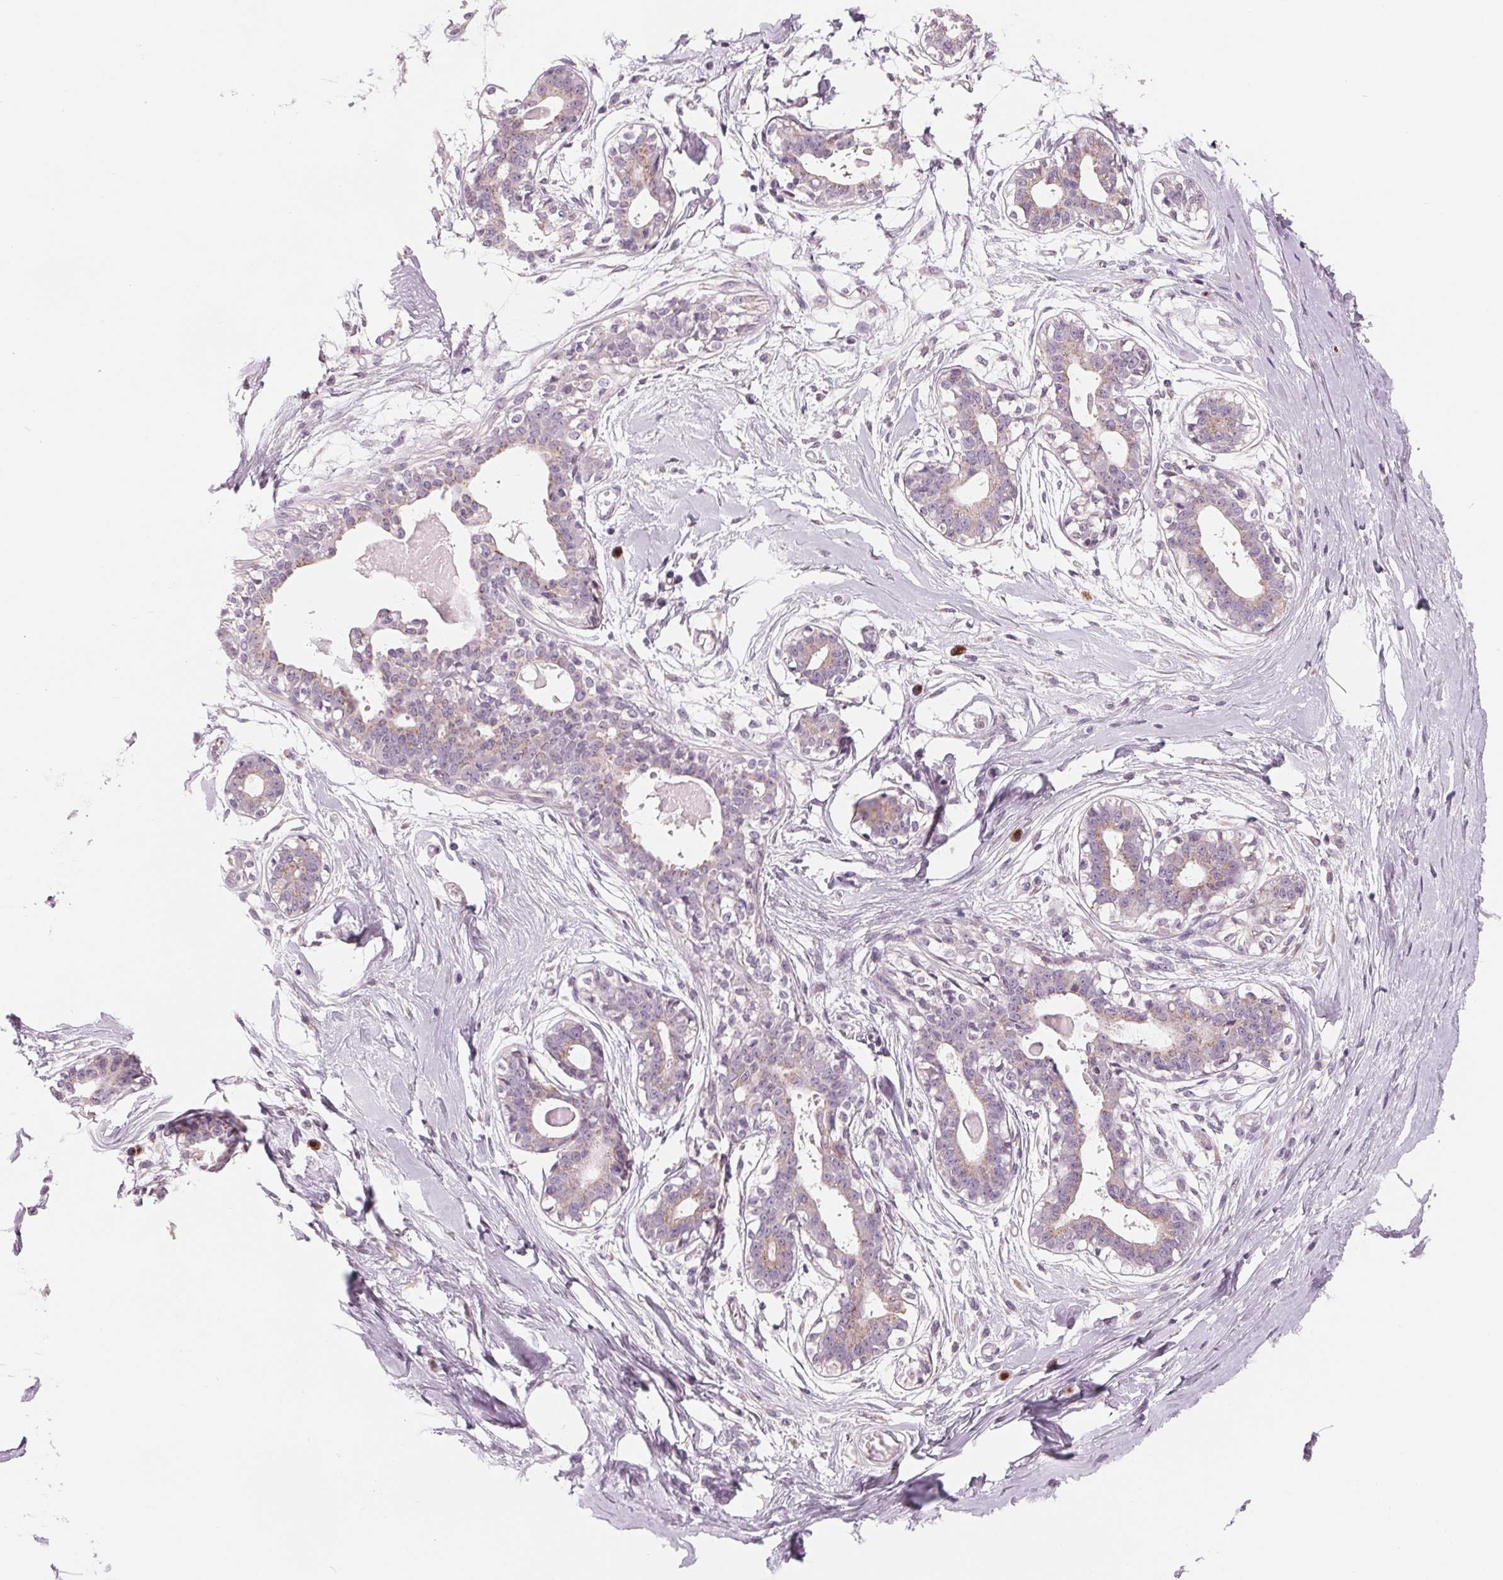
{"staining": {"intensity": "negative", "quantity": "none", "location": "none"}, "tissue": "breast", "cell_type": "Adipocytes", "image_type": "normal", "snomed": [{"axis": "morphology", "description": "Normal tissue, NOS"}, {"axis": "topography", "description": "Breast"}], "caption": "The histopathology image shows no staining of adipocytes in benign breast. (Immunohistochemistry, brightfield microscopy, high magnification).", "gene": "IL9R", "patient": {"sex": "female", "age": 45}}